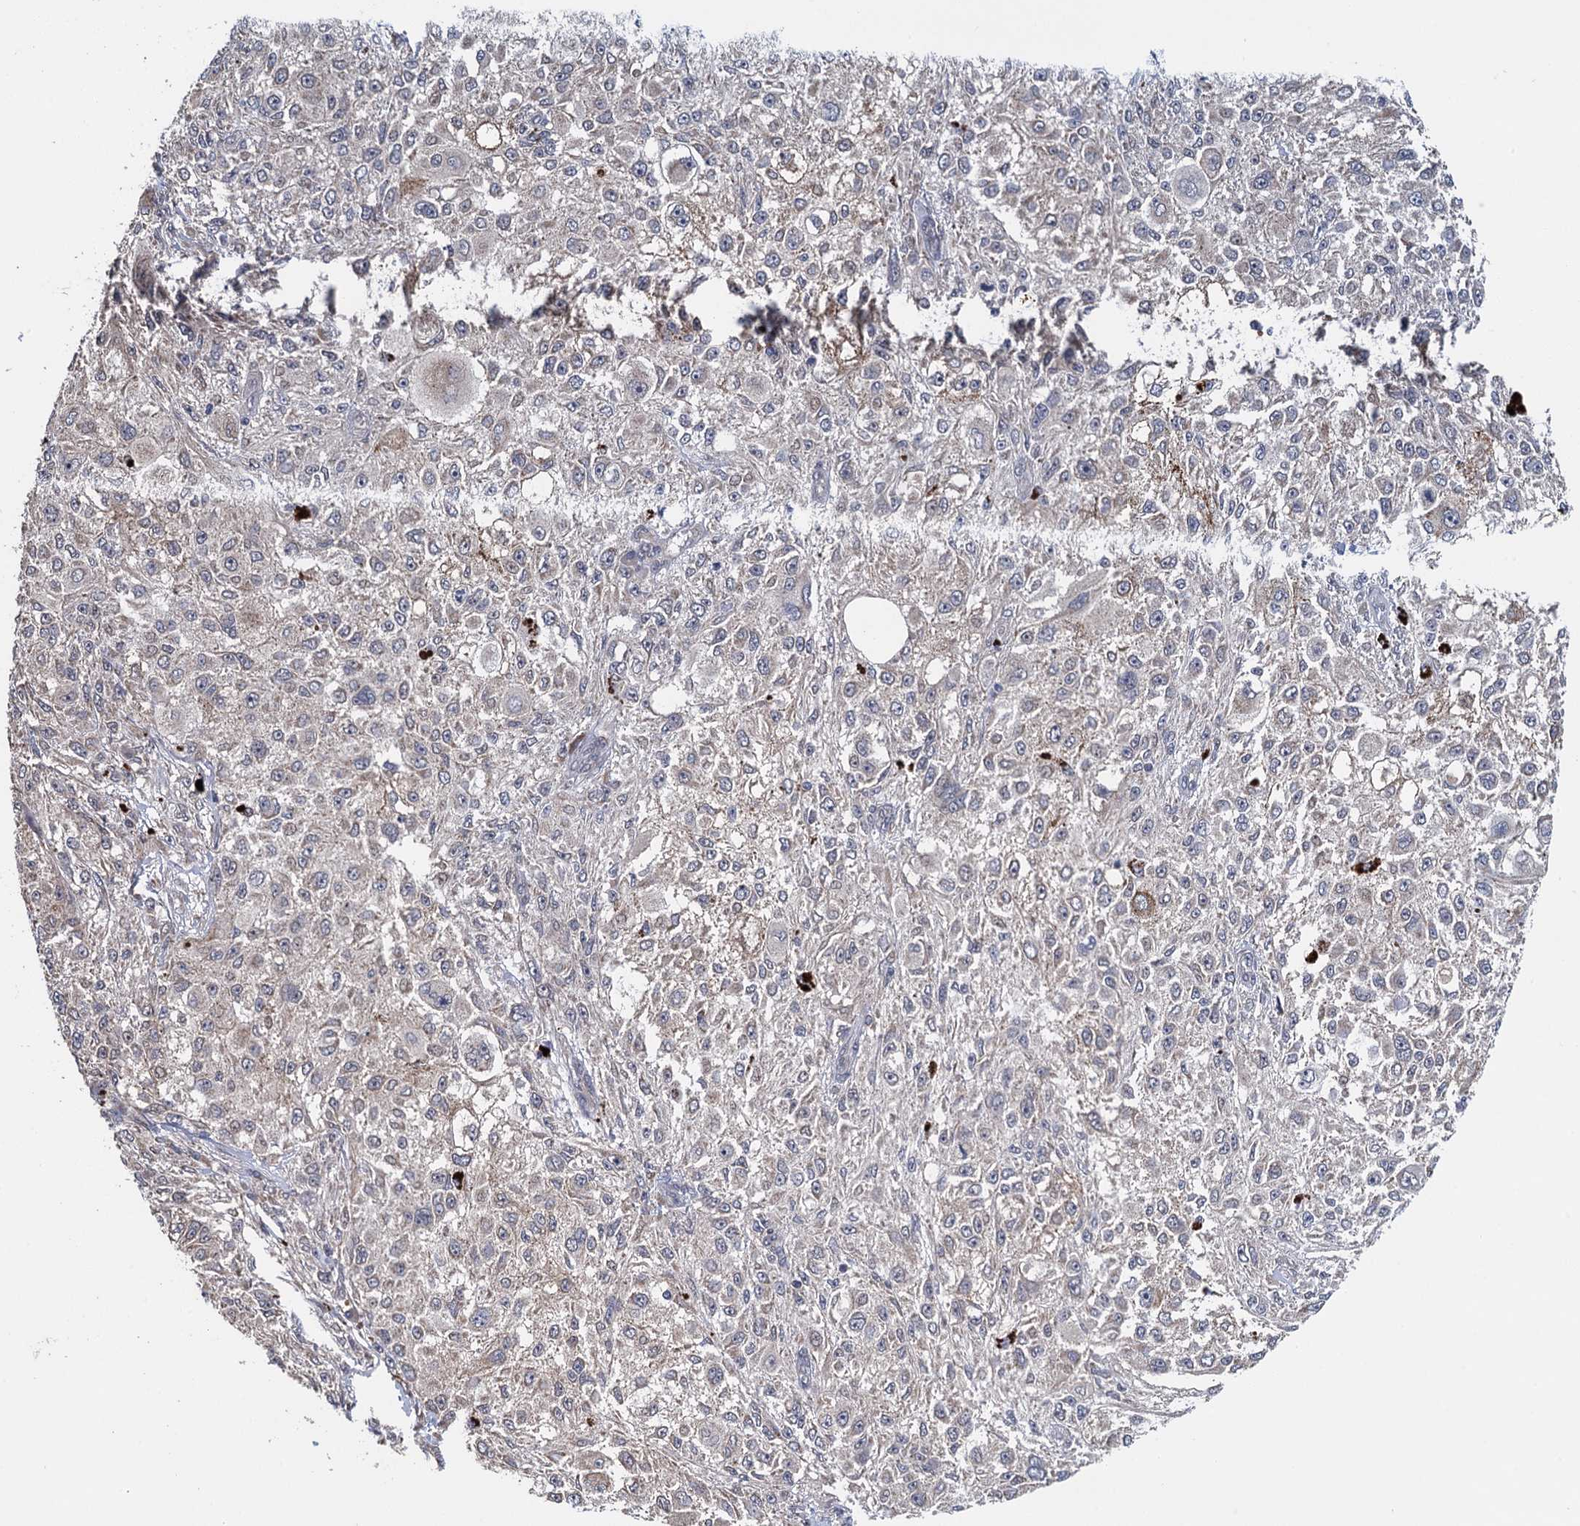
{"staining": {"intensity": "negative", "quantity": "none", "location": "none"}, "tissue": "melanoma", "cell_type": "Tumor cells", "image_type": "cancer", "snomed": [{"axis": "morphology", "description": "Necrosis, NOS"}, {"axis": "morphology", "description": "Malignant melanoma, NOS"}, {"axis": "topography", "description": "Skin"}], "caption": "Immunohistochemistry (IHC) histopathology image of neoplastic tissue: melanoma stained with DAB exhibits no significant protein positivity in tumor cells.", "gene": "MDM1", "patient": {"sex": "female", "age": 87}}